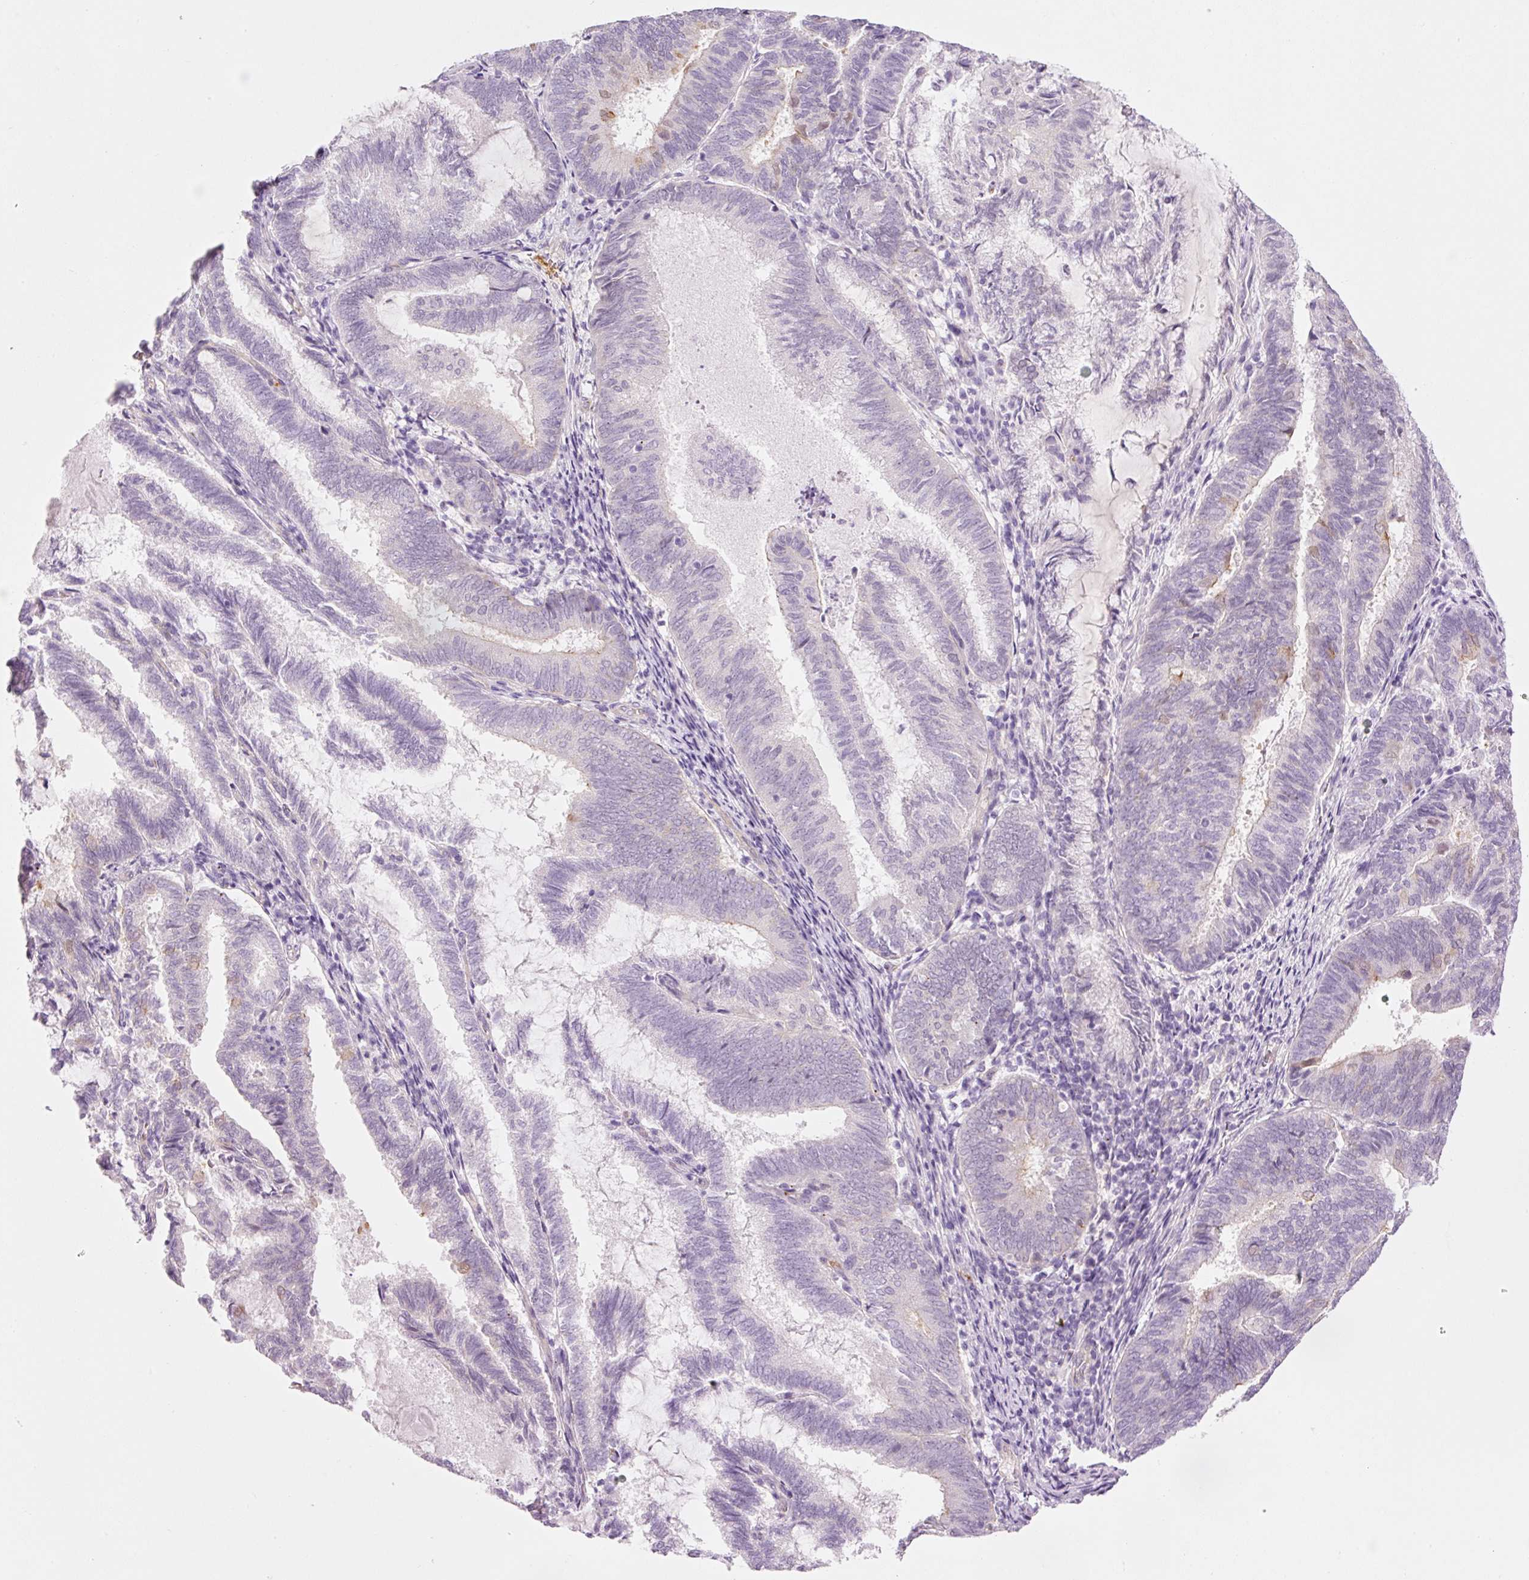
{"staining": {"intensity": "negative", "quantity": "none", "location": "none"}, "tissue": "endometrial cancer", "cell_type": "Tumor cells", "image_type": "cancer", "snomed": [{"axis": "morphology", "description": "Adenocarcinoma, NOS"}, {"axis": "topography", "description": "Endometrium"}], "caption": "Tumor cells show no significant protein expression in adenocarcinoma (endometrial).", "gene": "HSPA4L", "patient": {"sex": "female", "age": 80}}